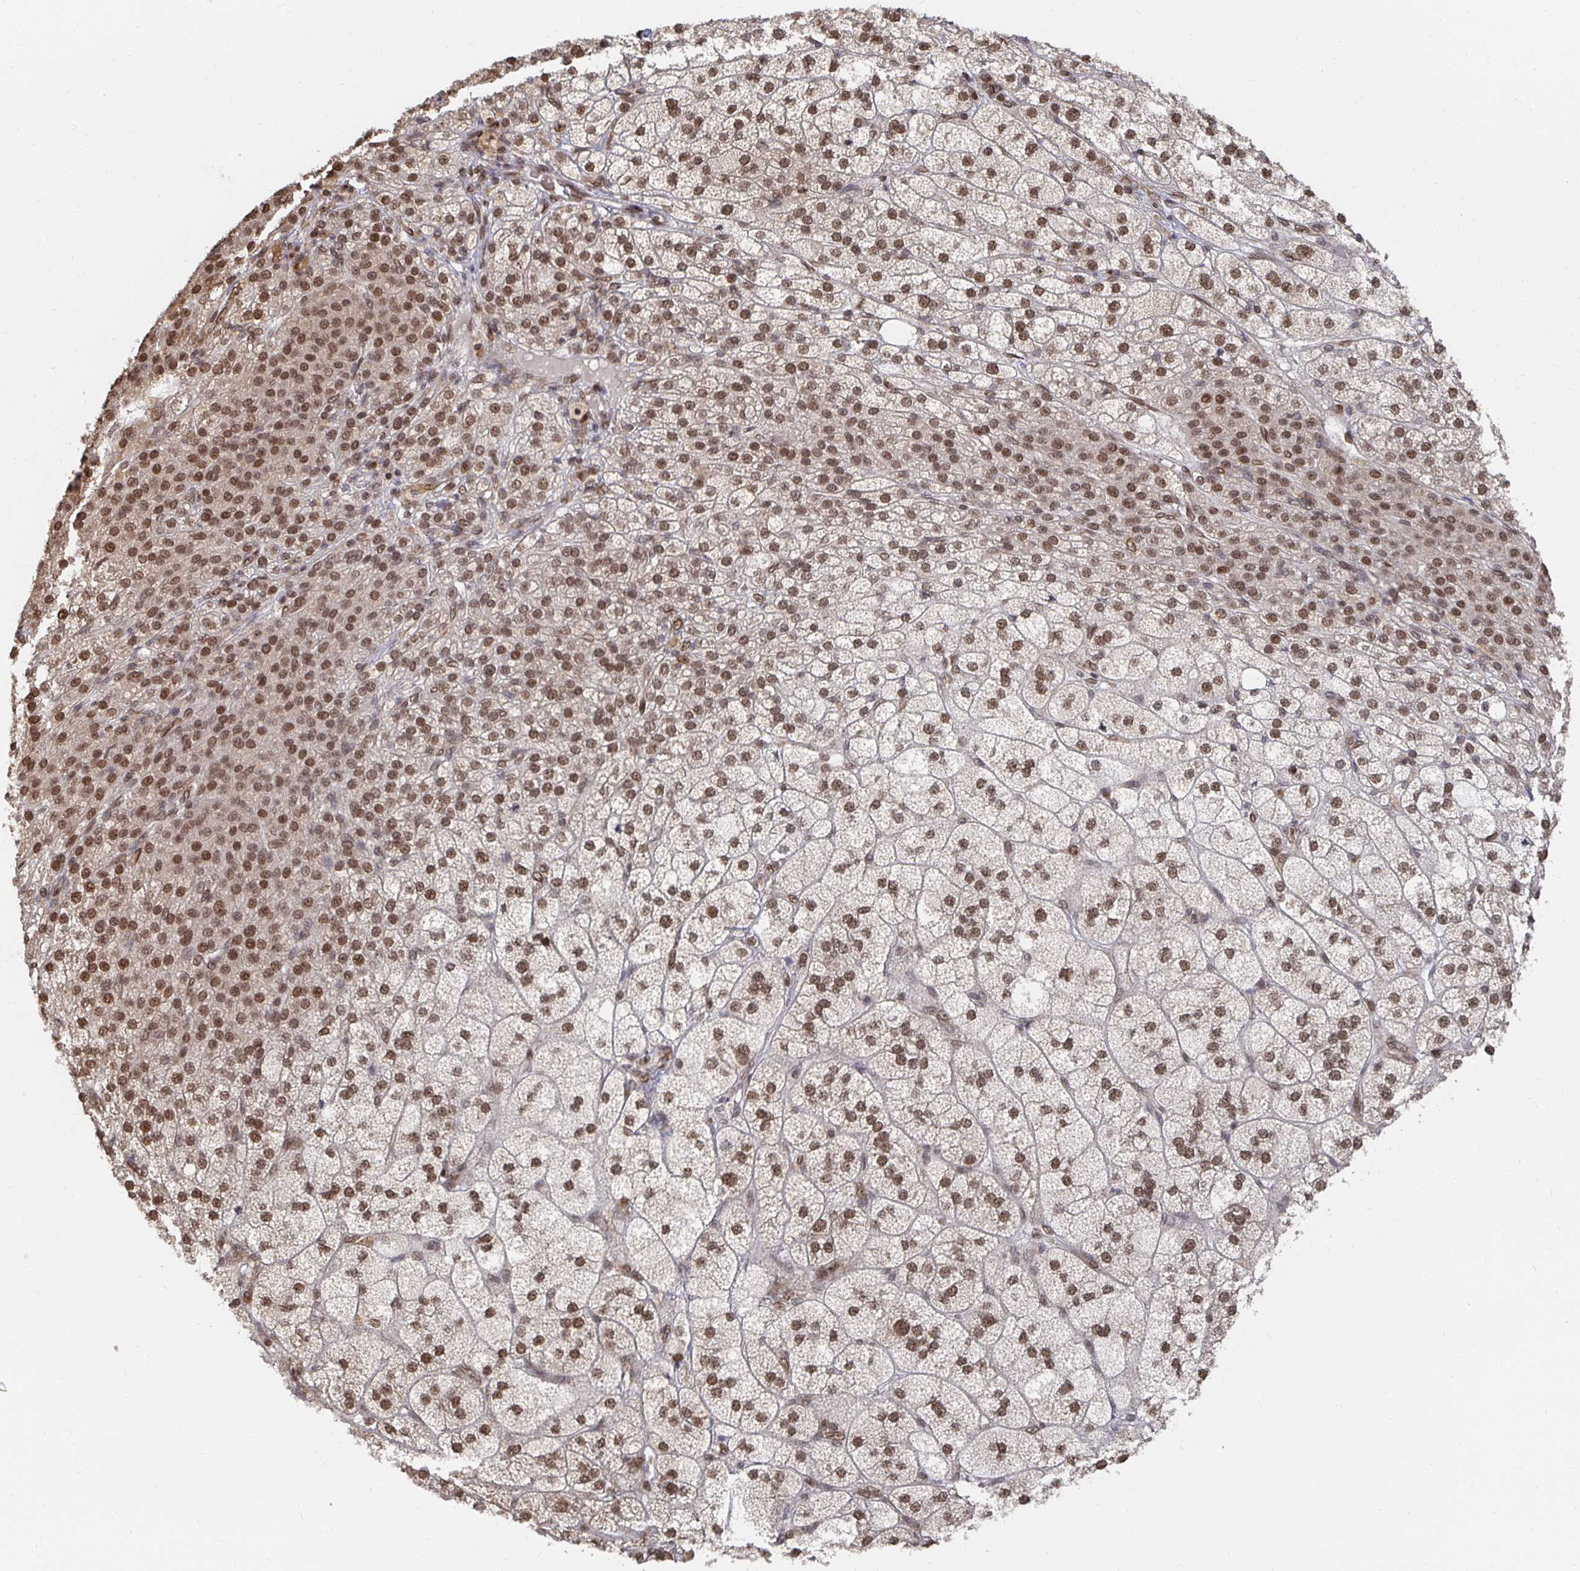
{"staining": {"intensity": "strong", "quantity": ">75%", "location": "nuclear"}, "tissue": "adrenal gland", "cell_type": "Glandular cells", "image_type": "normal", "snomed": [{"axis": "morphology", "description": "Normal tissue, NOS"}, {"axis": "topography", "description": "Adrenal gland"}], "caption": "Benign adrenal gland was stained to show a protein in brown. There is high levels of strong nuclear expression in about >75% of glandular cells. (brown staining indicates protein expression, while blue staining denotes nuclei).", "gene": "GTF3C6", "patient": {"sex": "female", "age": 60}}